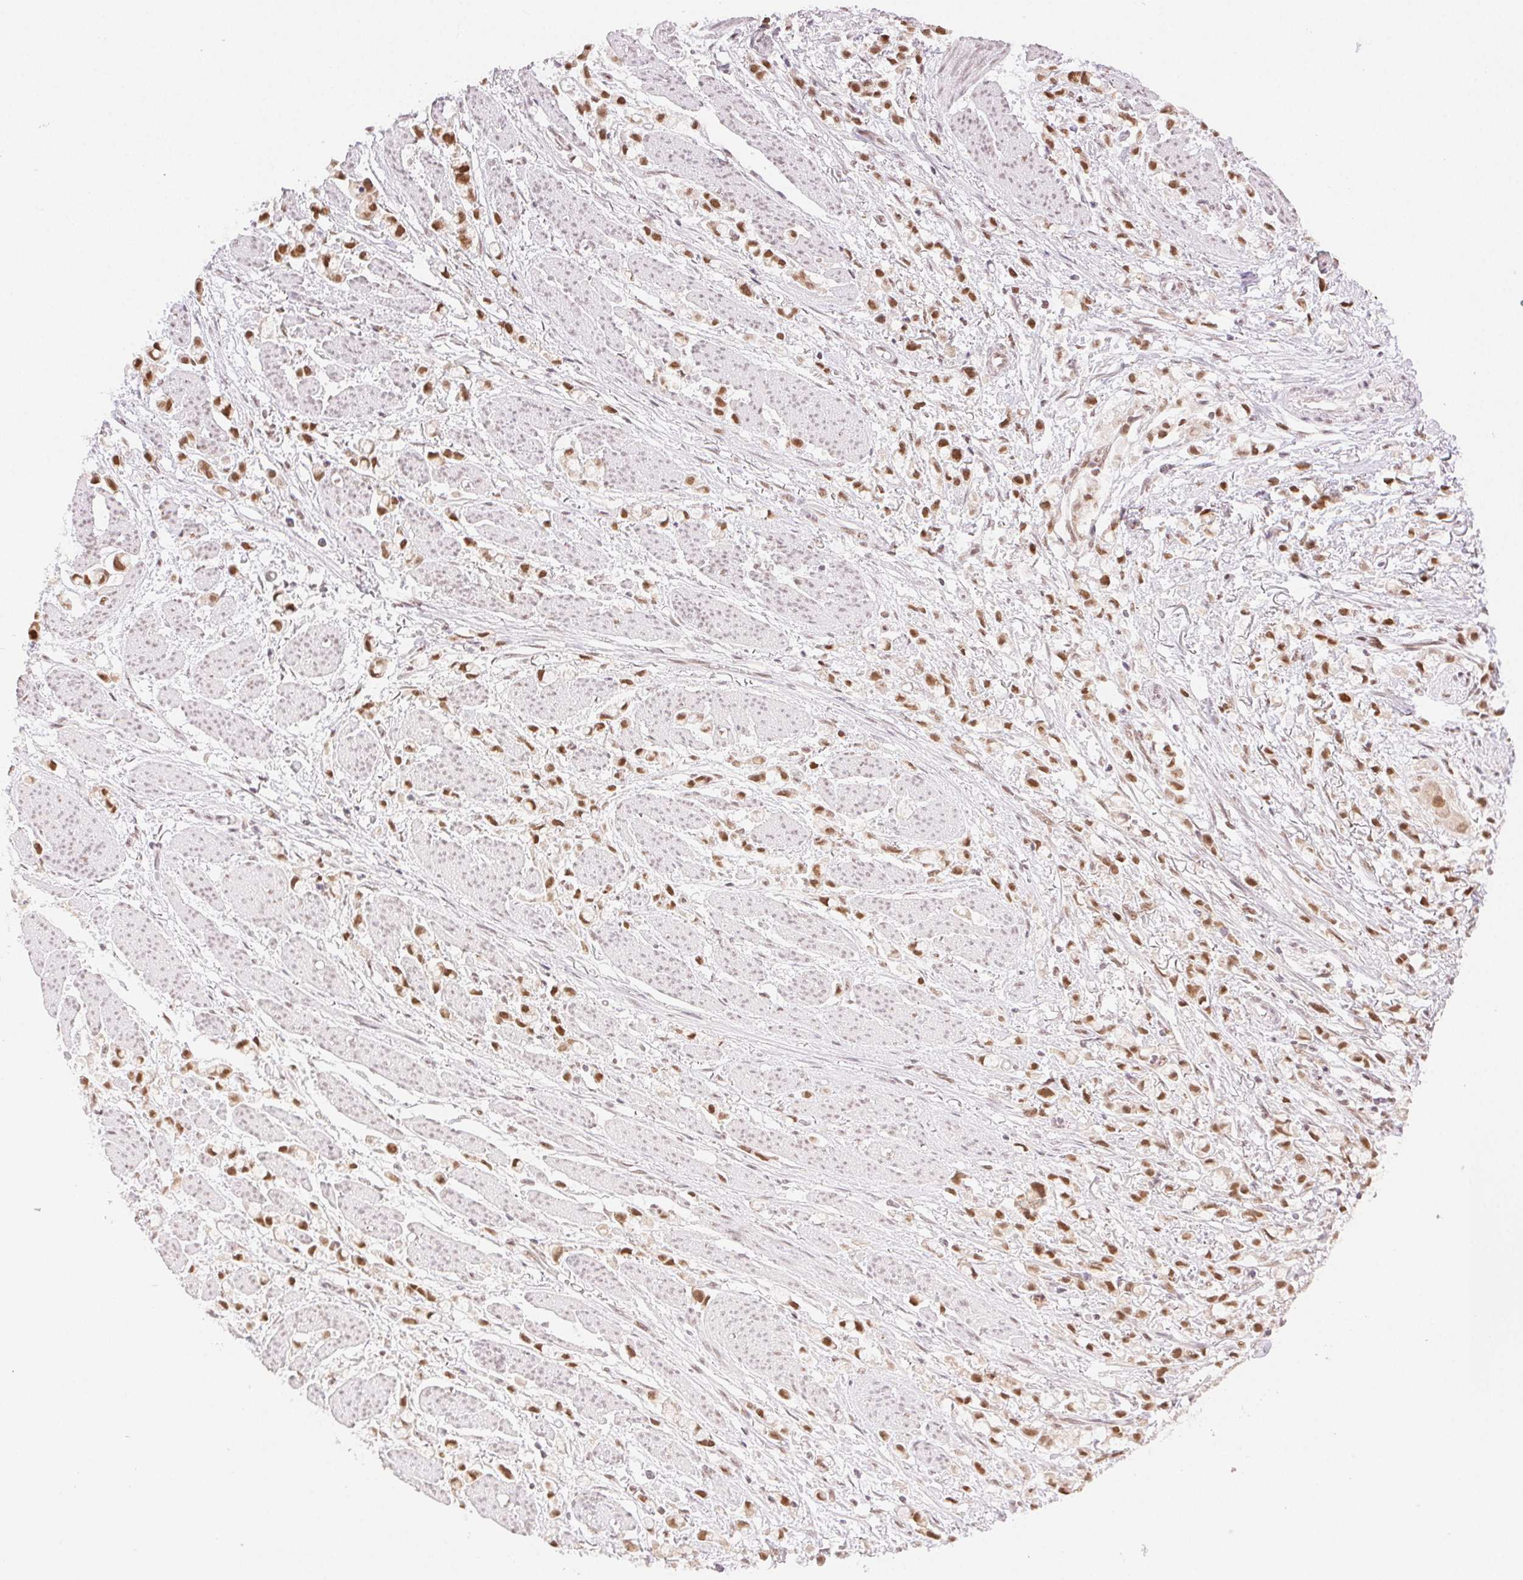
{"staining": {"intensity": "moderate", "quantity": ">75%", "location": "nuclear"}, "tissue": "stomach cancer", "cell_type": "Tumor cells", "image_type": "cancer", "snomed": [{"axis": "morphology", "description": "Adenocarcinoma, NOS"}, {"axis": "topography", "description": "Stomach"}], "caption": "This is an image of IHC staining of stomach cancer, which shows moderate staining in the nuclear of tumor cells.", "gene": "H2AZ2", "patient": {"sex": "female", "age": 81}}